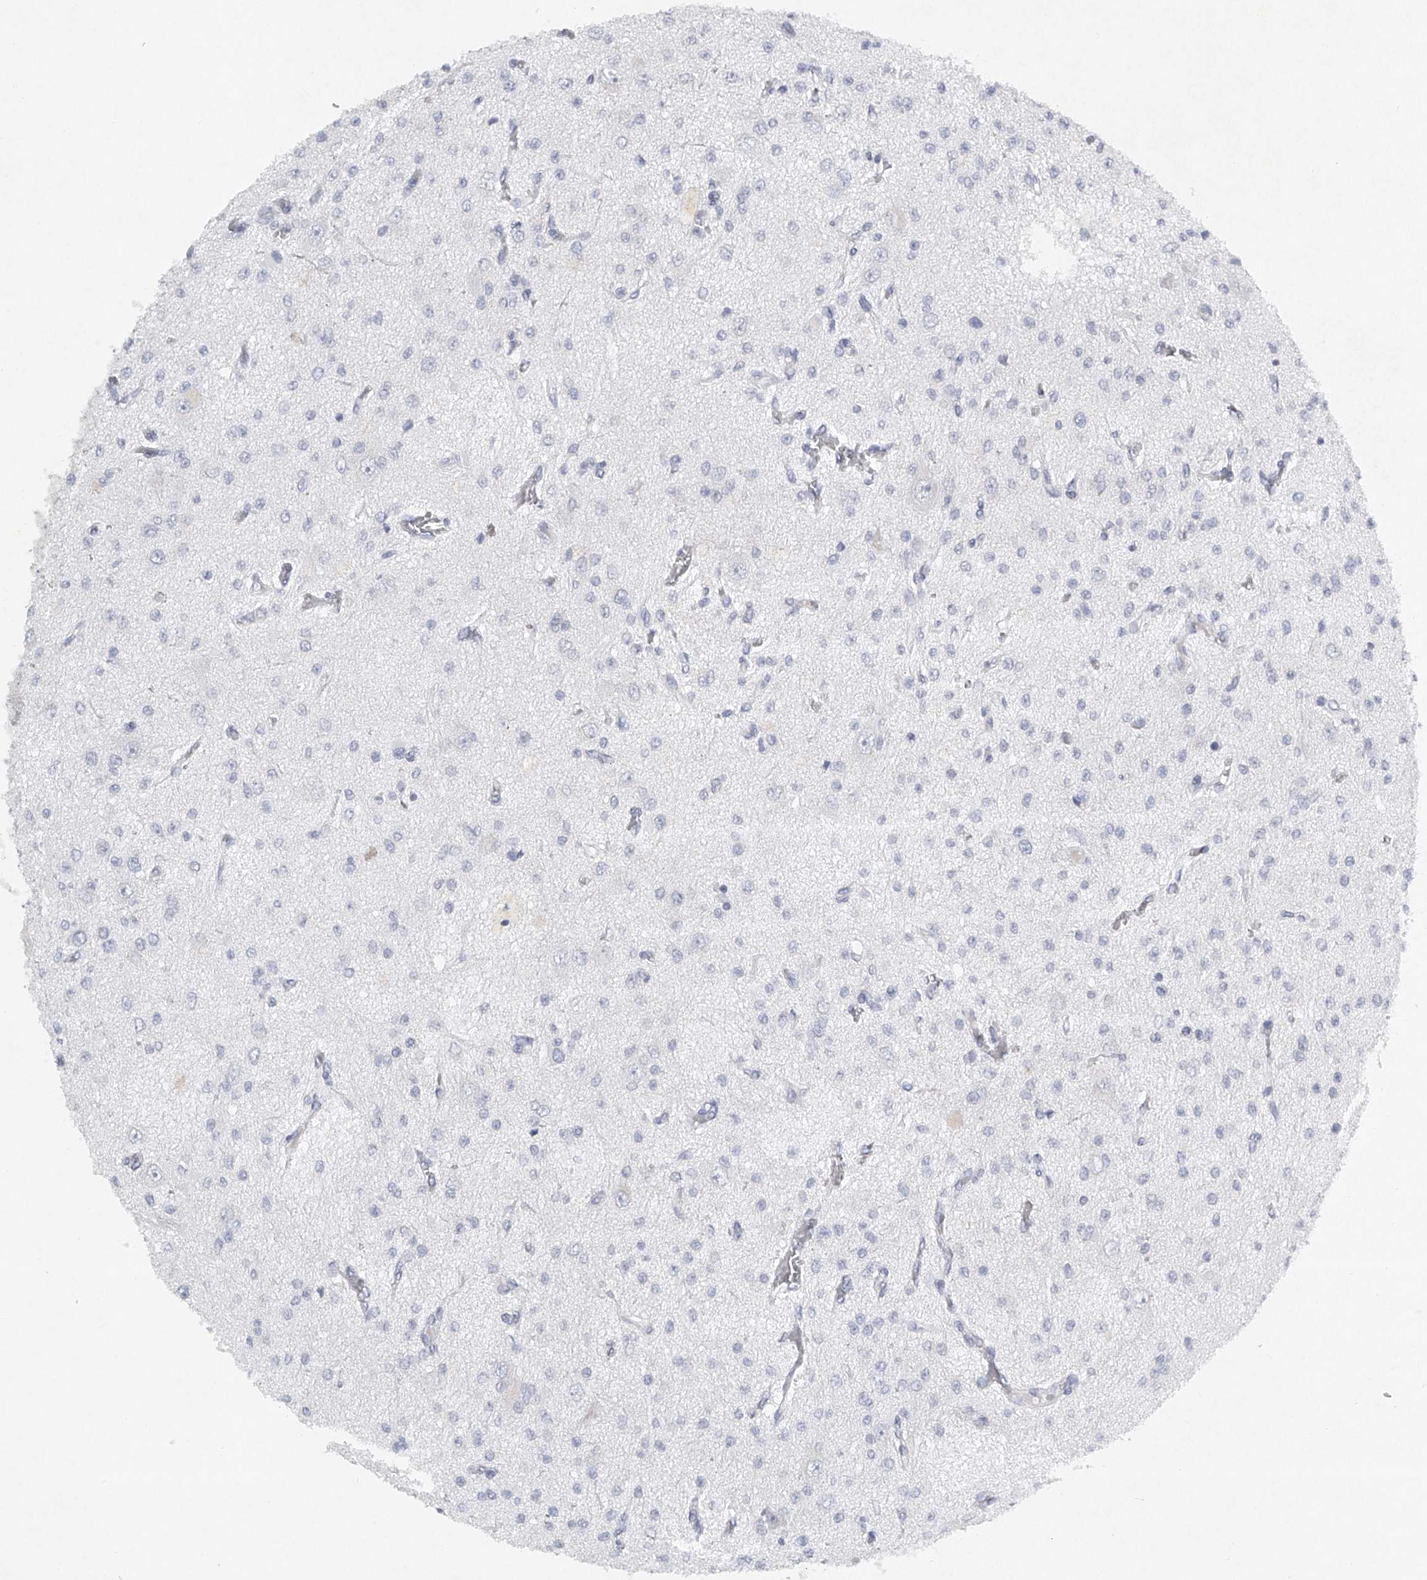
{"staining": {"intensity": "negative", "quantity": "none", "location": "none"}, "tissue": "glioma", "cell_type": "Tumor cells", "image_type": "cancer", "snomed": [{"axis": "morphology", "description": "Glioma, malignant, Low grade"}, {"axis": "topography", "description": "Brain"}], "caption": "The histopathology image displays no staining of tumor cells in low-grade glioma (malignant). (DAB (3,3'-diaminobenzidine) IHC visualized using brightfield microscopy, high magnification).", "gene": "FAT2", "patient": {"sex": "male", "age": 38}}